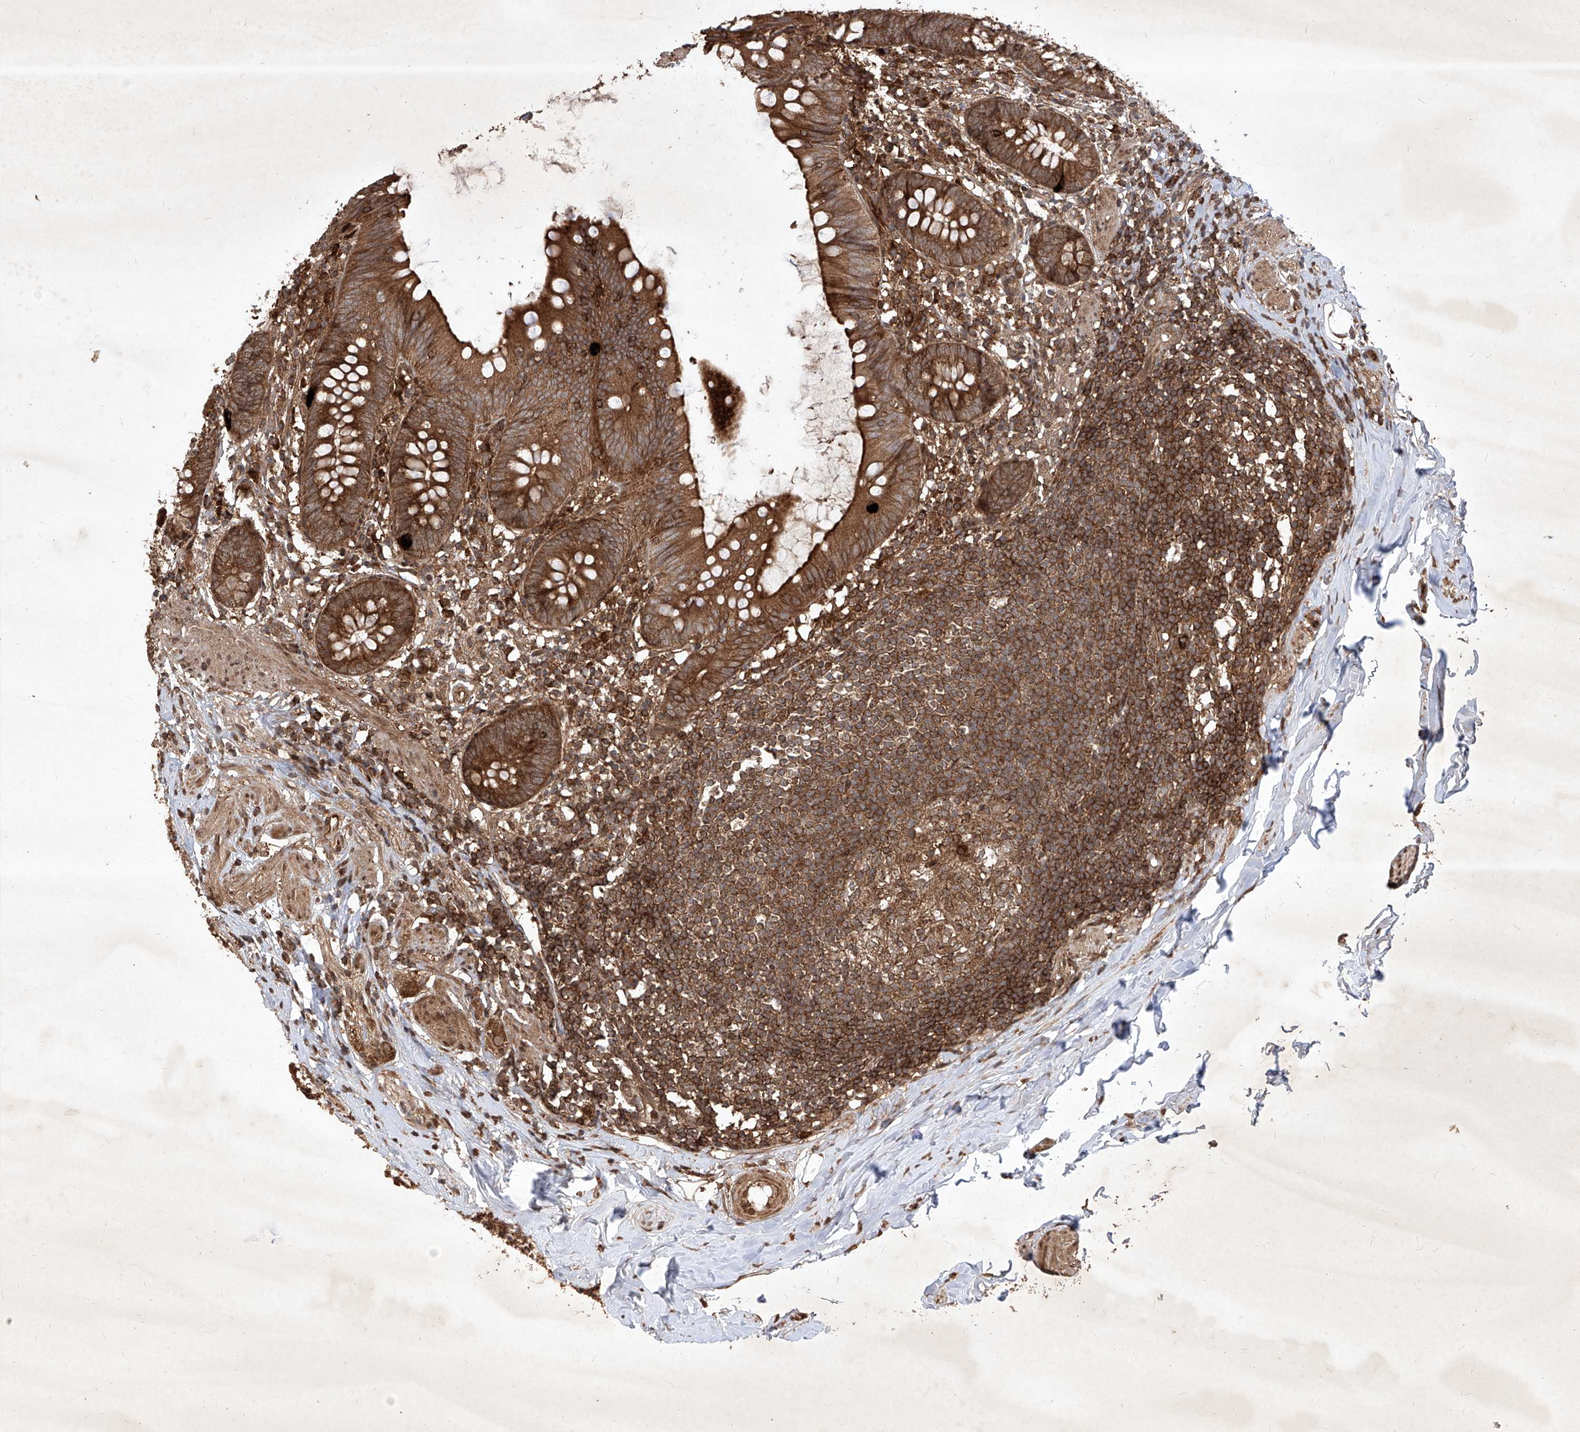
{"staining": {"intensity": "strong", "quantity": ">75%", "location": "cytoplasmic/membranous"}, "tissue": "appendix", "cell_type": "Glandular cells", "image_type": "normal", "snomed": [{"axis": "morphology", "description": "Normal tissue, NOS"}, {"axis": "topography", "description": "Appendix"}], "caption": "Appendix stained with DAB (3,3'-diaminobenzidine) immunohistochemistry (IHC) displays high levels of strong cytoplasmic/membranous positivity in approximately >75% of glandular cells. The protein is shown in brown color, while the nuclei are stained blue.", "gene": "MAGED2", "patient": {"sex": "female", "age": 62}}